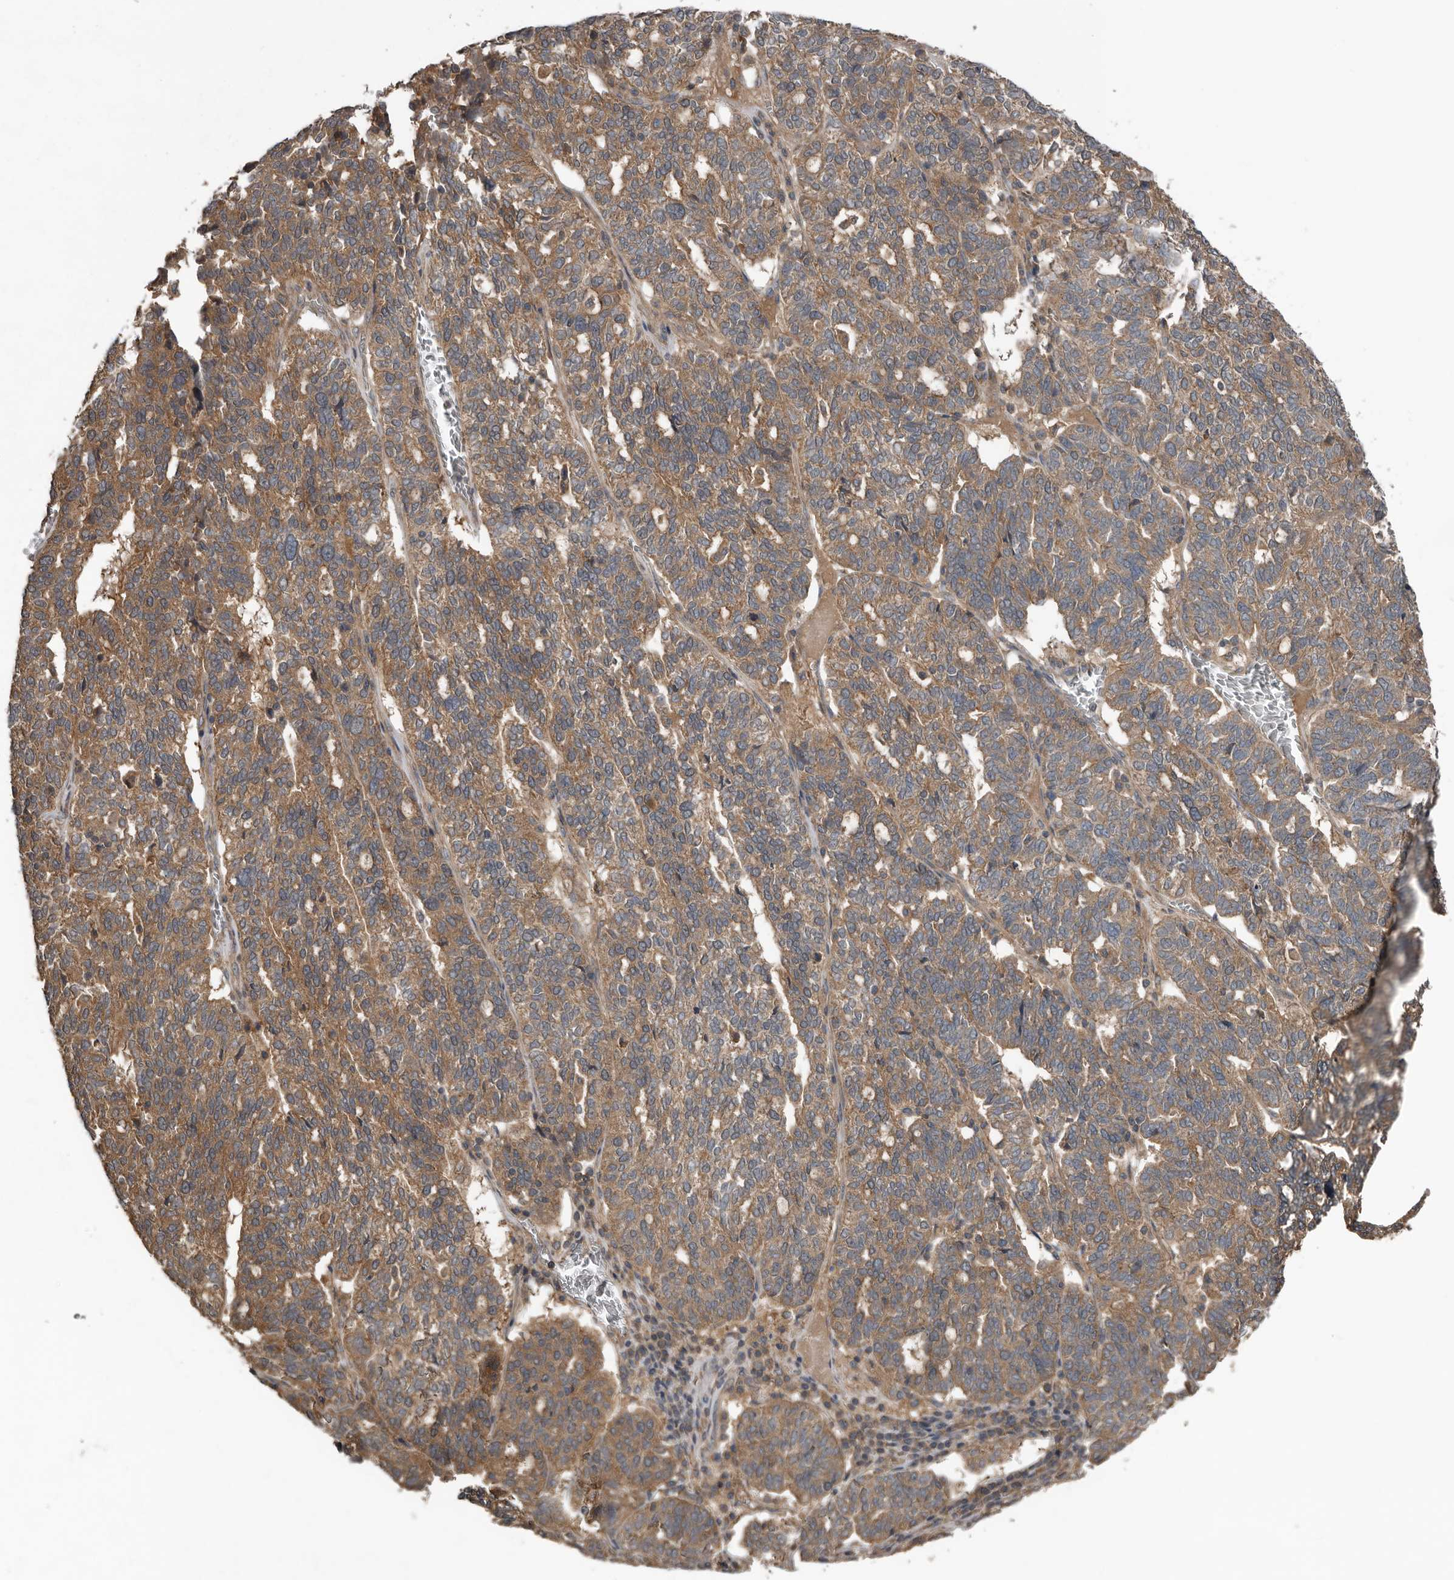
{"staining": {"intensity": "moderate", "quantity": ">75%", "location": "cytoplasmic/membranous"}, "tissue": "ovarian cancer", "cell_type": "Tumor cells", "image_type": "cancer", "snomed": [{"axis": "morphology", "description": "Cystadenocarcinoma, serous, NOS"}, {"axis": "topography", "description": "Ovary"}], "caption": "Immunohistochemistry of ovarian cancer (serous cystadenocarcinoma) exhibits medium levels of moderate cytoplasmic/membranous staining in approximately >75% of tumor cells. The staining was performed using DAB, with brown indicating positive protein expression. Nuclei are stained blue with hematoxylin.", "gene": "DNAJB4", "patient": {"sex": "female", "age": 59}}